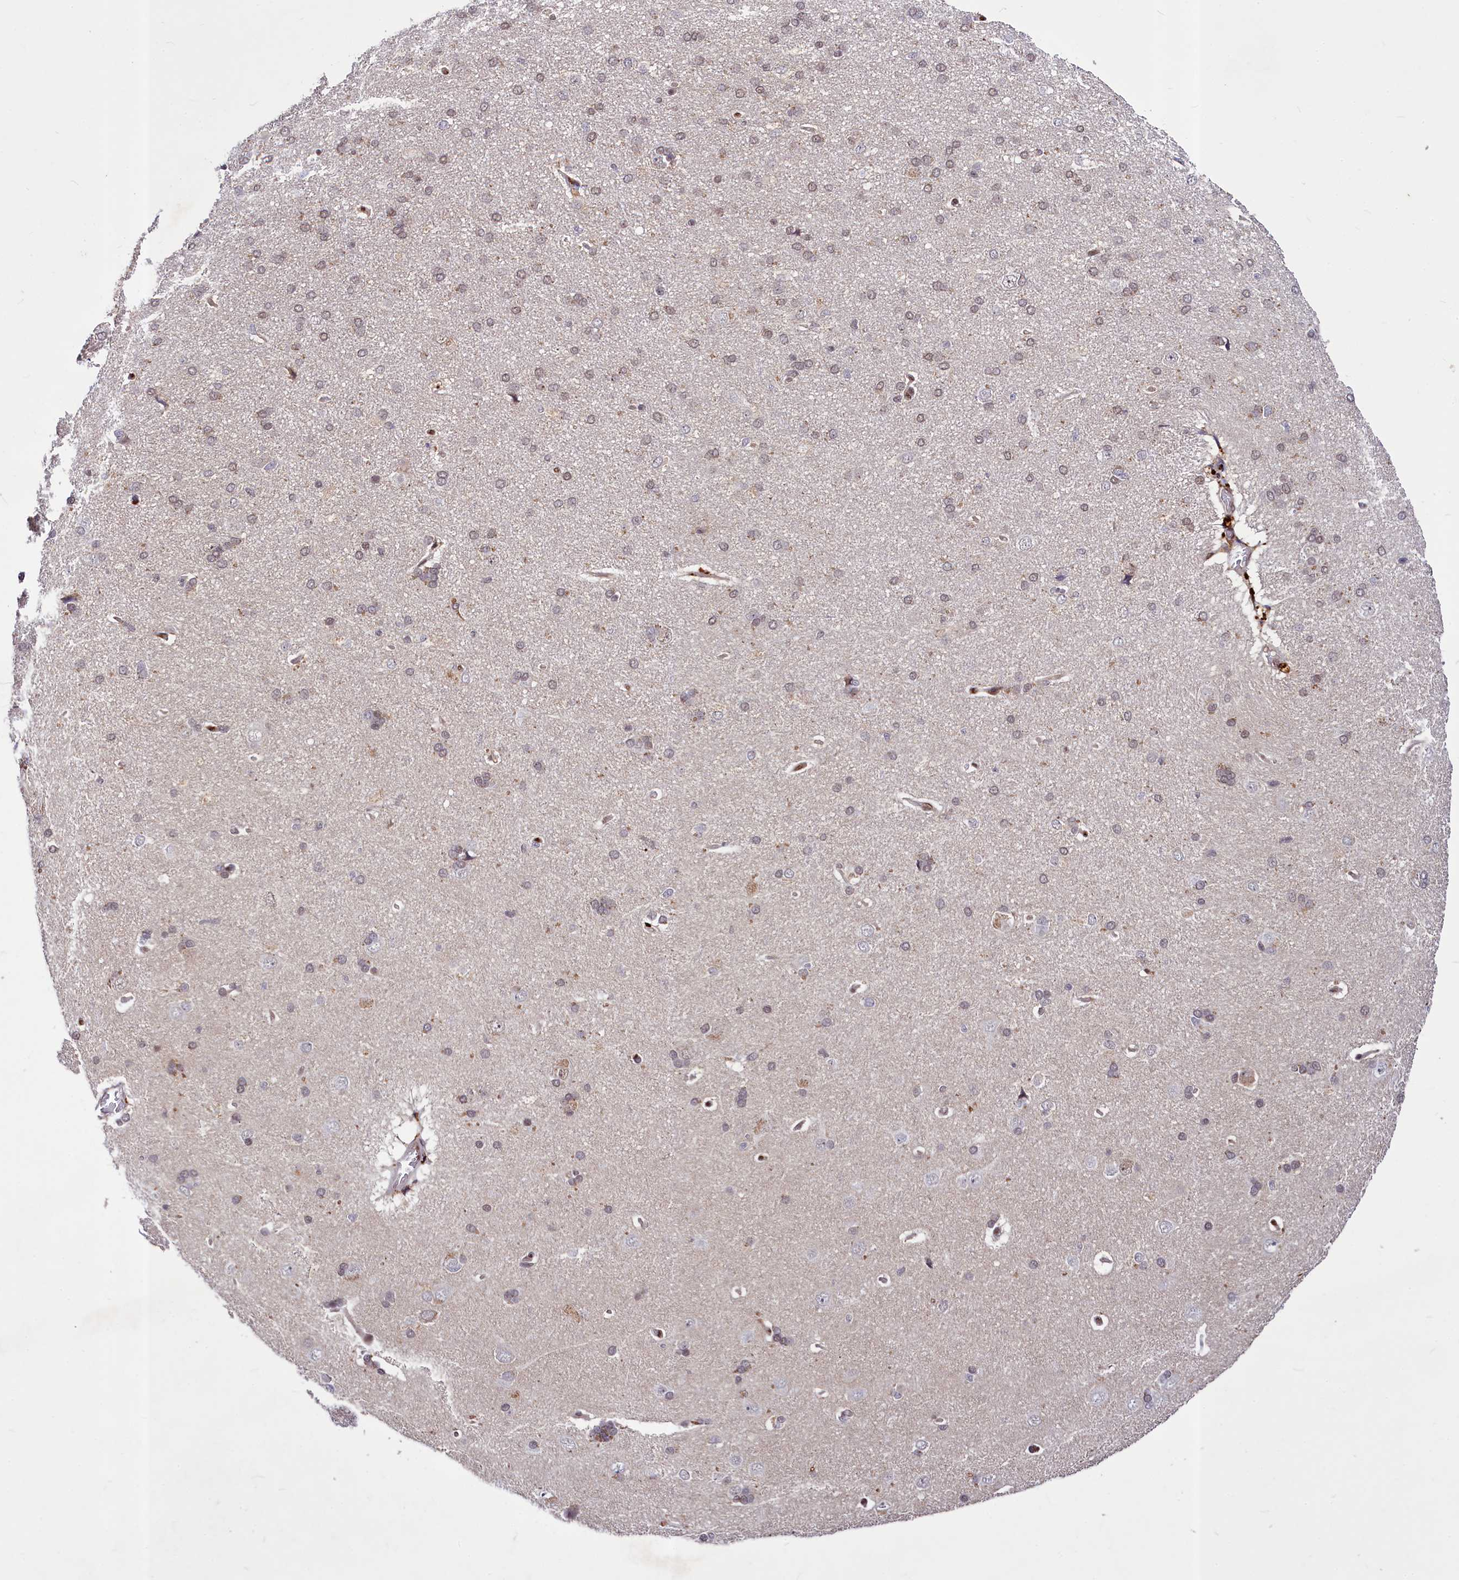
{"staining": {"intensity": "moderate", "quantity": ">75%", "location": "nuclear"}, "tissue": "cerebral cortex", "cell_type": "Endothelial cells", "image_type": "normal", "snomed": [{"axis": "morphology", "description": "Normal tissue, NOS"}, {"axis": "topography", "description": "Cerebral cortex"}], "caption": "IHC histopathology image of unremarkable cerebral cortex: cerebral cortex stained using immunohistochemistry (IHC) exhibits medium levels of moderate protein expression localized specifically in the nuclear of endothelial cells, appearing as a nuclear brown color.", "gene": "MAML2", "patient": {"sex": "male", "age": 62}}